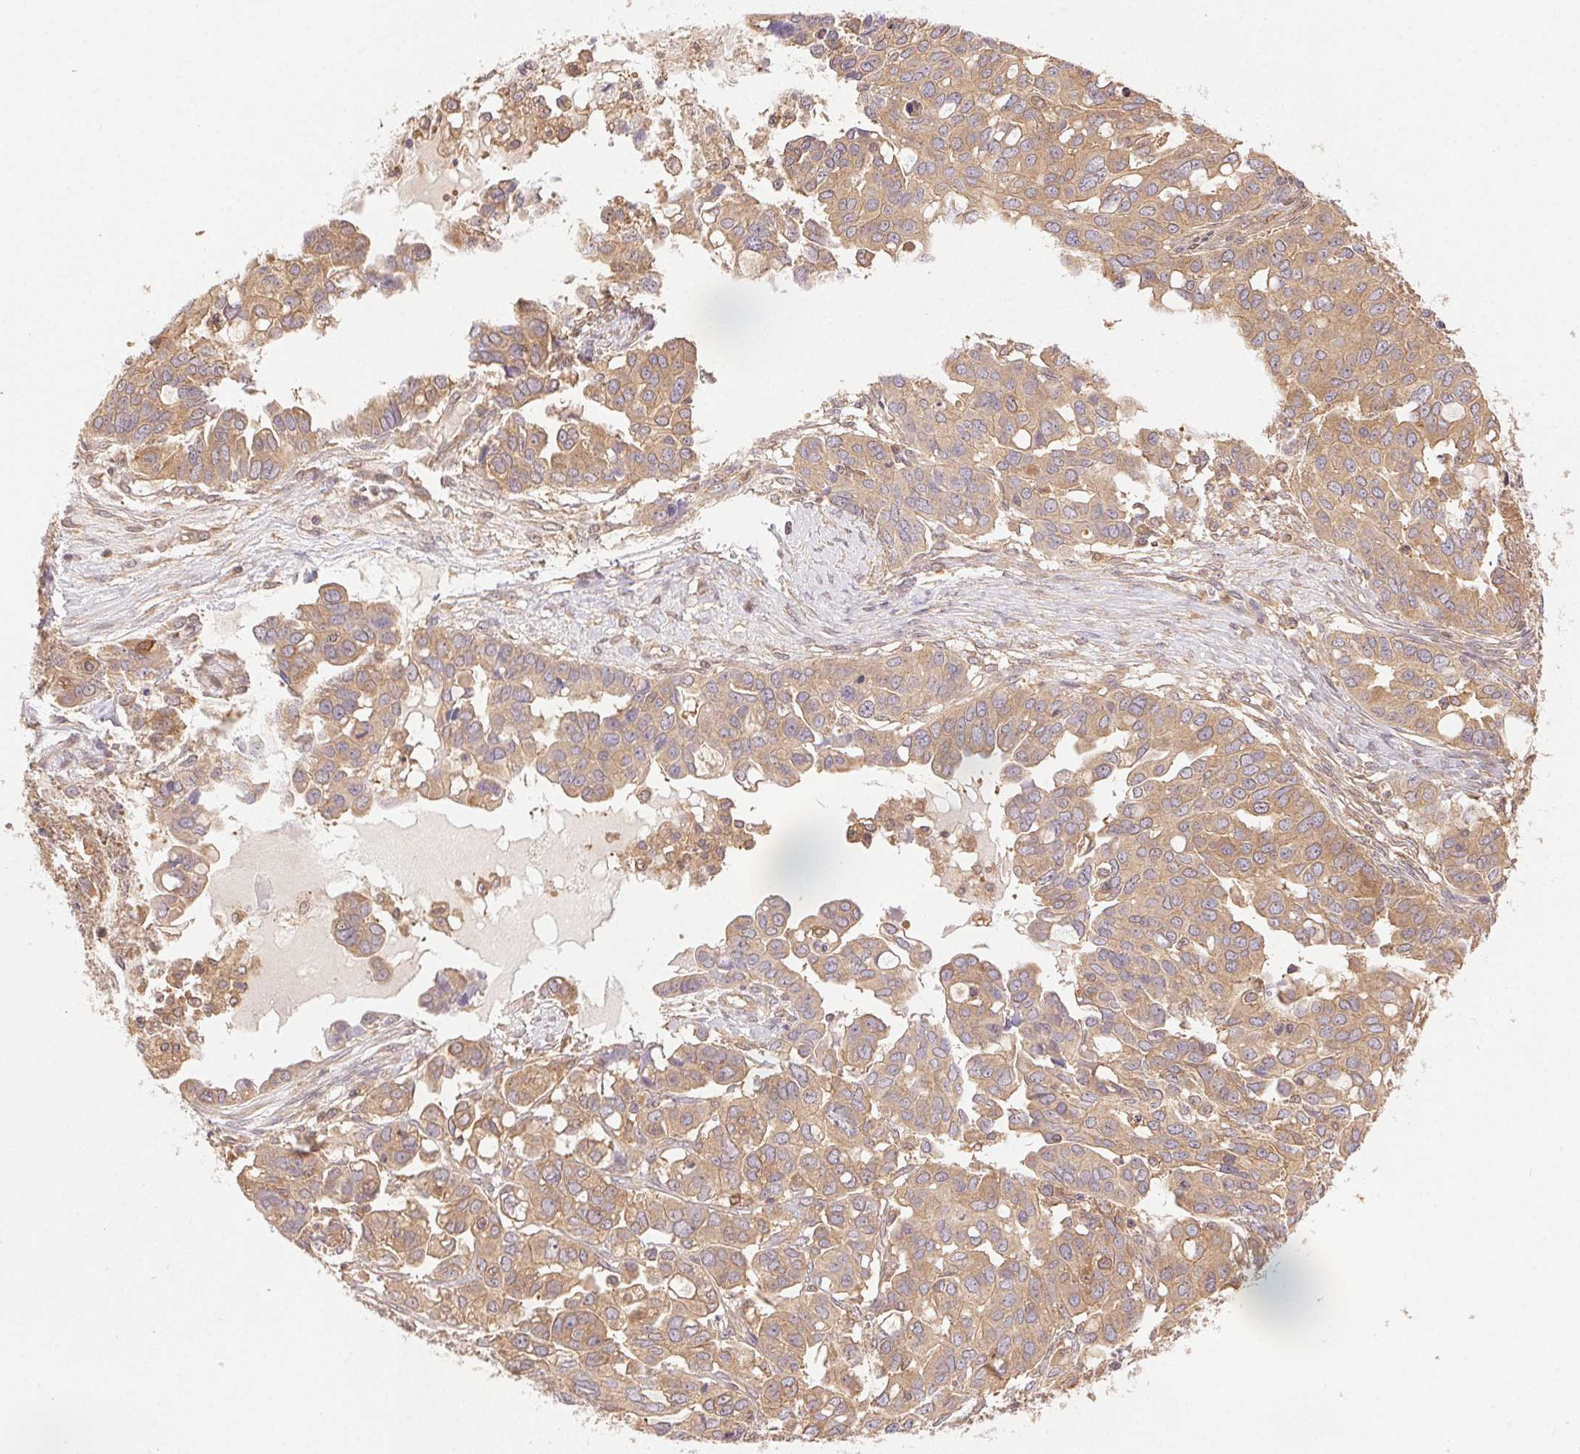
{"staining": {"intensity": "weak", "quantity": ">75%", "location": "cytoplasmic/membranous"}, "tissue": "ovarian cancer", "cell_type": "Tumor cells", "image_type": "cancer", "snomed": [{"axis": "morphology", "description": "Carcinoma, endometroid"}, {"axis": "topography", "description": "Ovary"}], "caption": "Brown immunohistochemical staining in ovarian cancer (endometroid carcinoma) reveals weak cytoplasmic/membranous expression in approximately >75% of tumor cells. Nuclei are stained in blue.", "gene": "GDI2", "patient": {"sex": "female", "age": 78}}